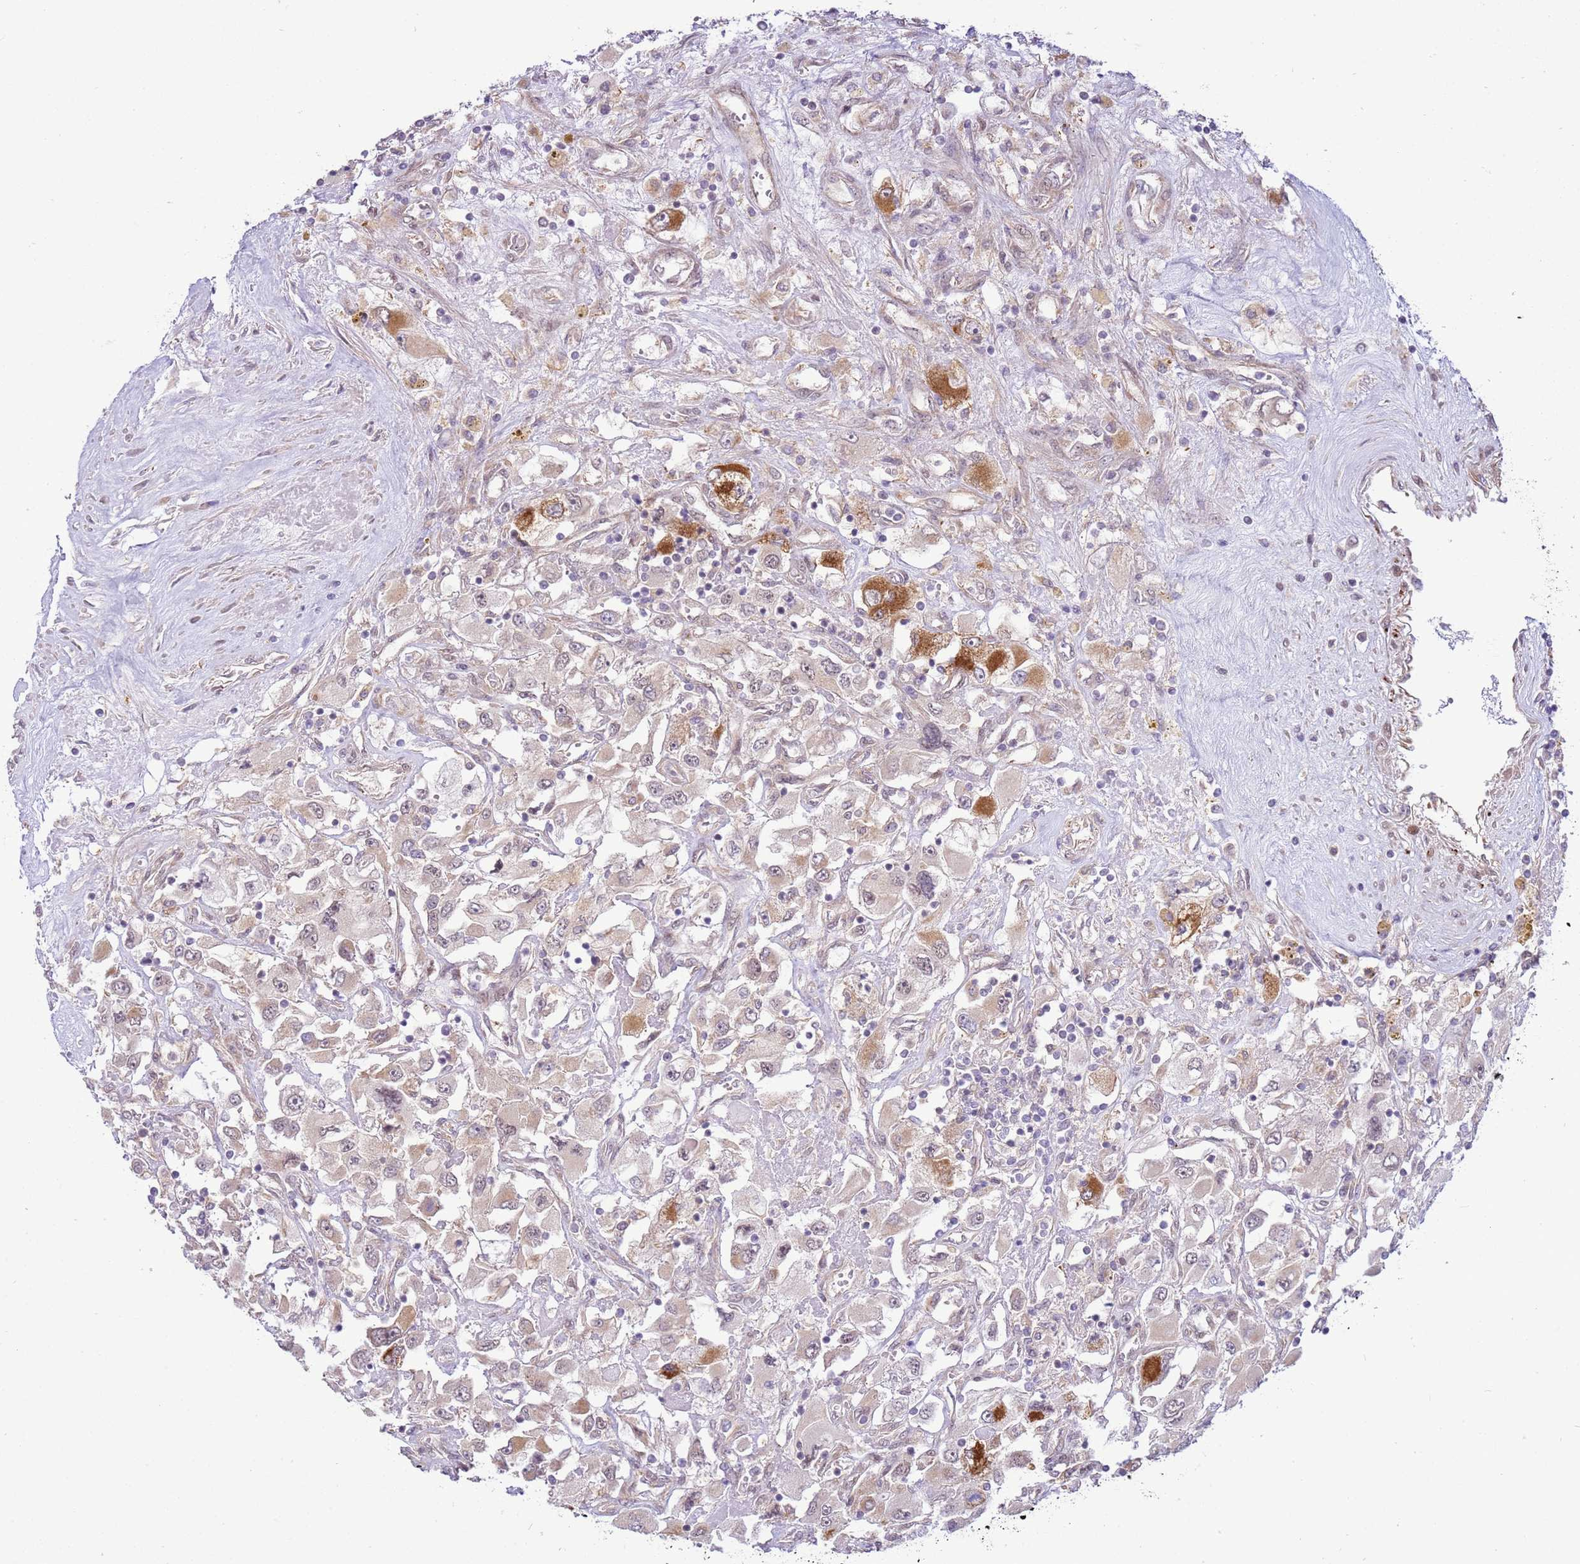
{"staining": {"intensity": "moderate", "quantity": "<25%", "location": "cytoplasmic/membranous"}, "tissue": "renal cancer", "cell_type": "Tumor cells", "image_type": "cancer", "snomed": [{"axis": "morphology", "description": "Adenocarcinoma, NOS"}, {"axis": "topography", "description": "Kidney"}], "caption": "Renal cancer (adenocarcinoma) stained with immunohistochemistry reveals moderate cytoplasmic/membranous staining in approximately <25% of tumor cells.", "gene": "SCARA3", "patient": {"sex": "female", "age": 52}}